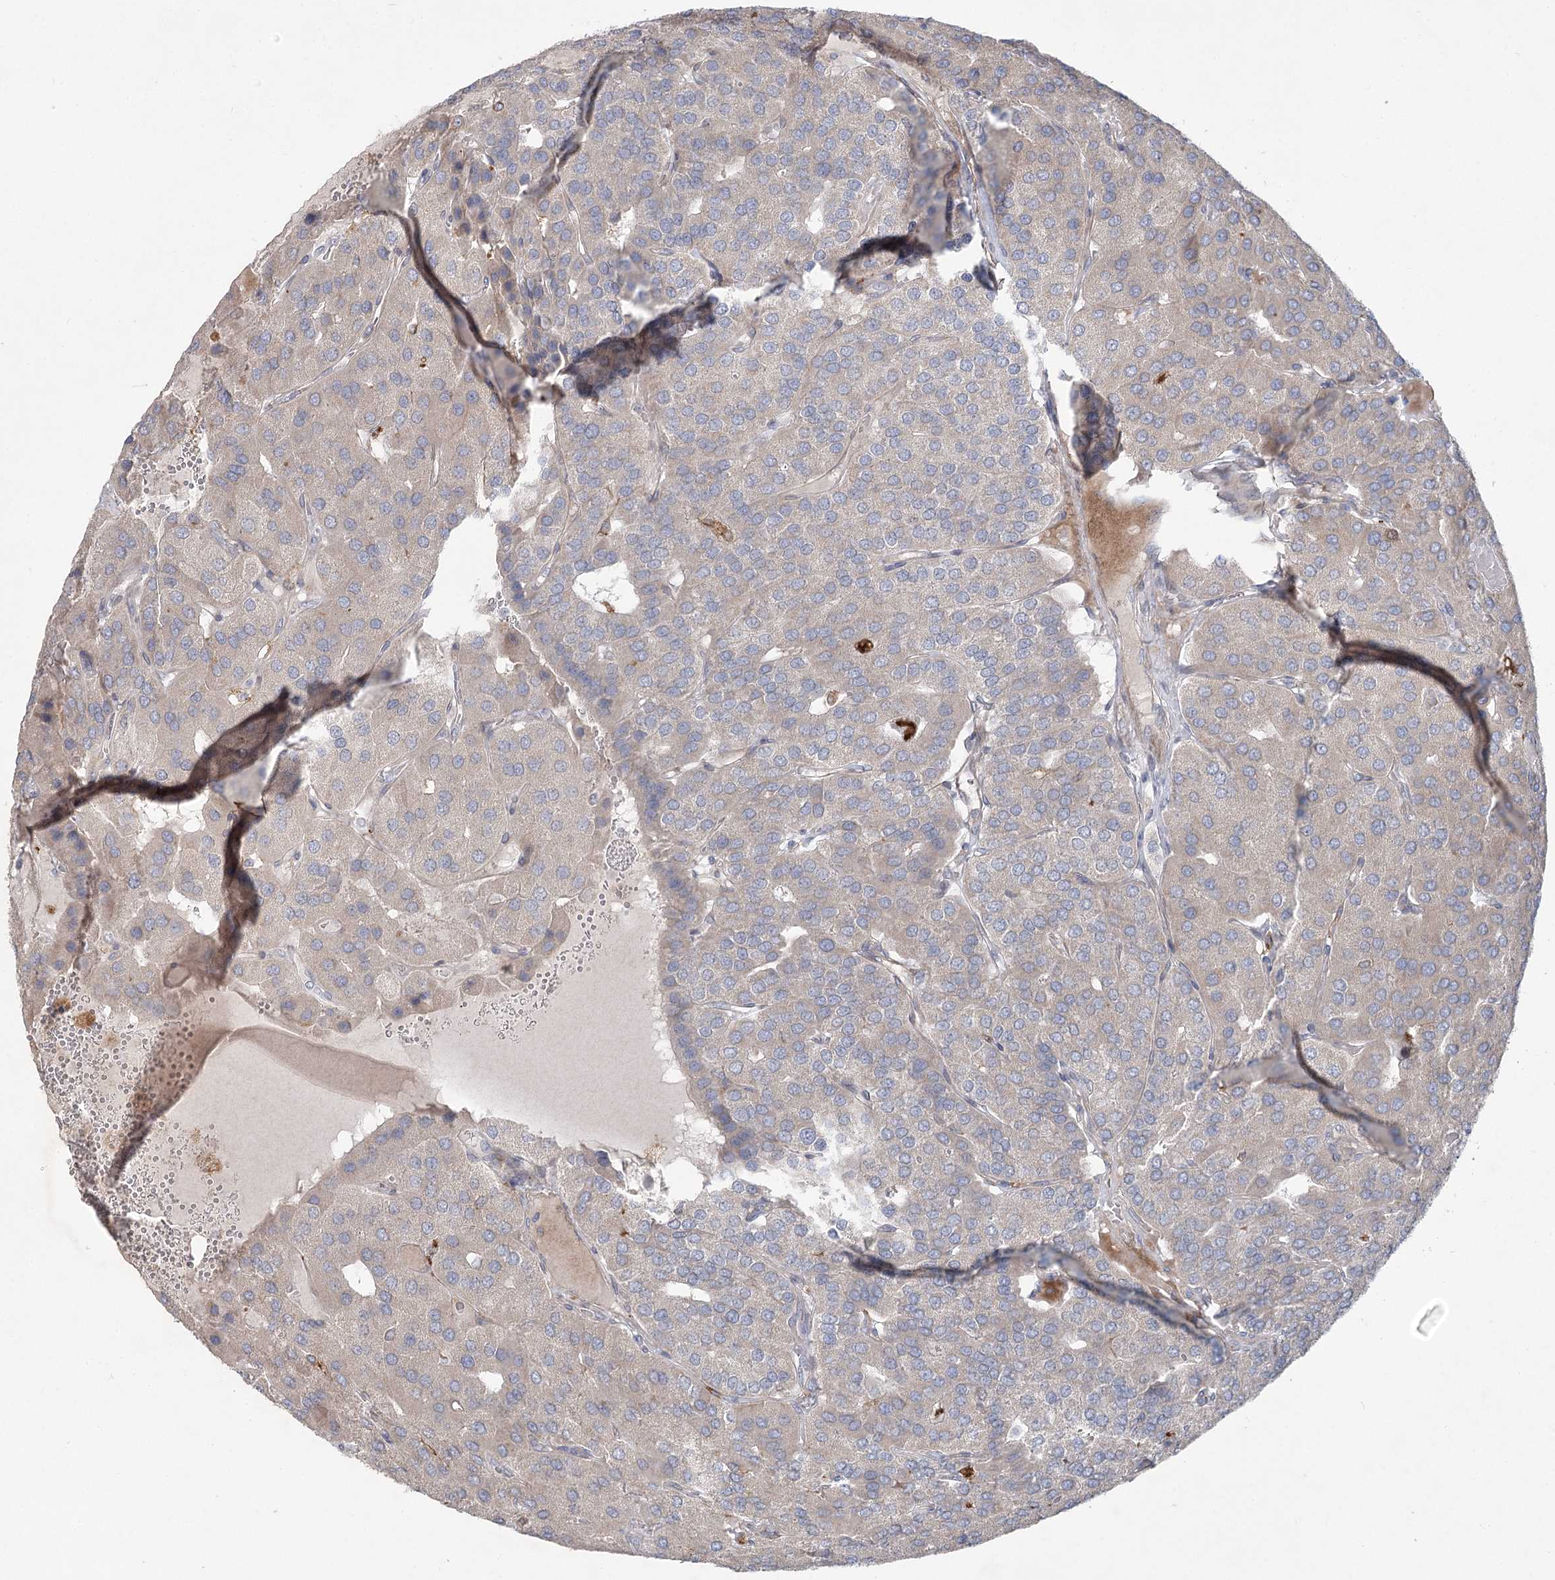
{"staining": {"intensity": "negative", "quantity": "none", "location": "none"}, "tissue": "parathyroid gland", "cell_type": "Glandular cells", "image_type": "normal", "snomed": [{"axis": "morphology", "description": "Normal tissue, NOS"}, {"axis": "morphology", "description": "Adenoma, NOS"}, {"axis": "topography", "description": "Parathyroid gland"}], "caption": "IHC photomicrograph of normal parathyroid gland stained for a protein (brown), which reveals no staining in glandular cells.", "gene": "SCN11A", "patient": {"sex": "female", "age": 86}}